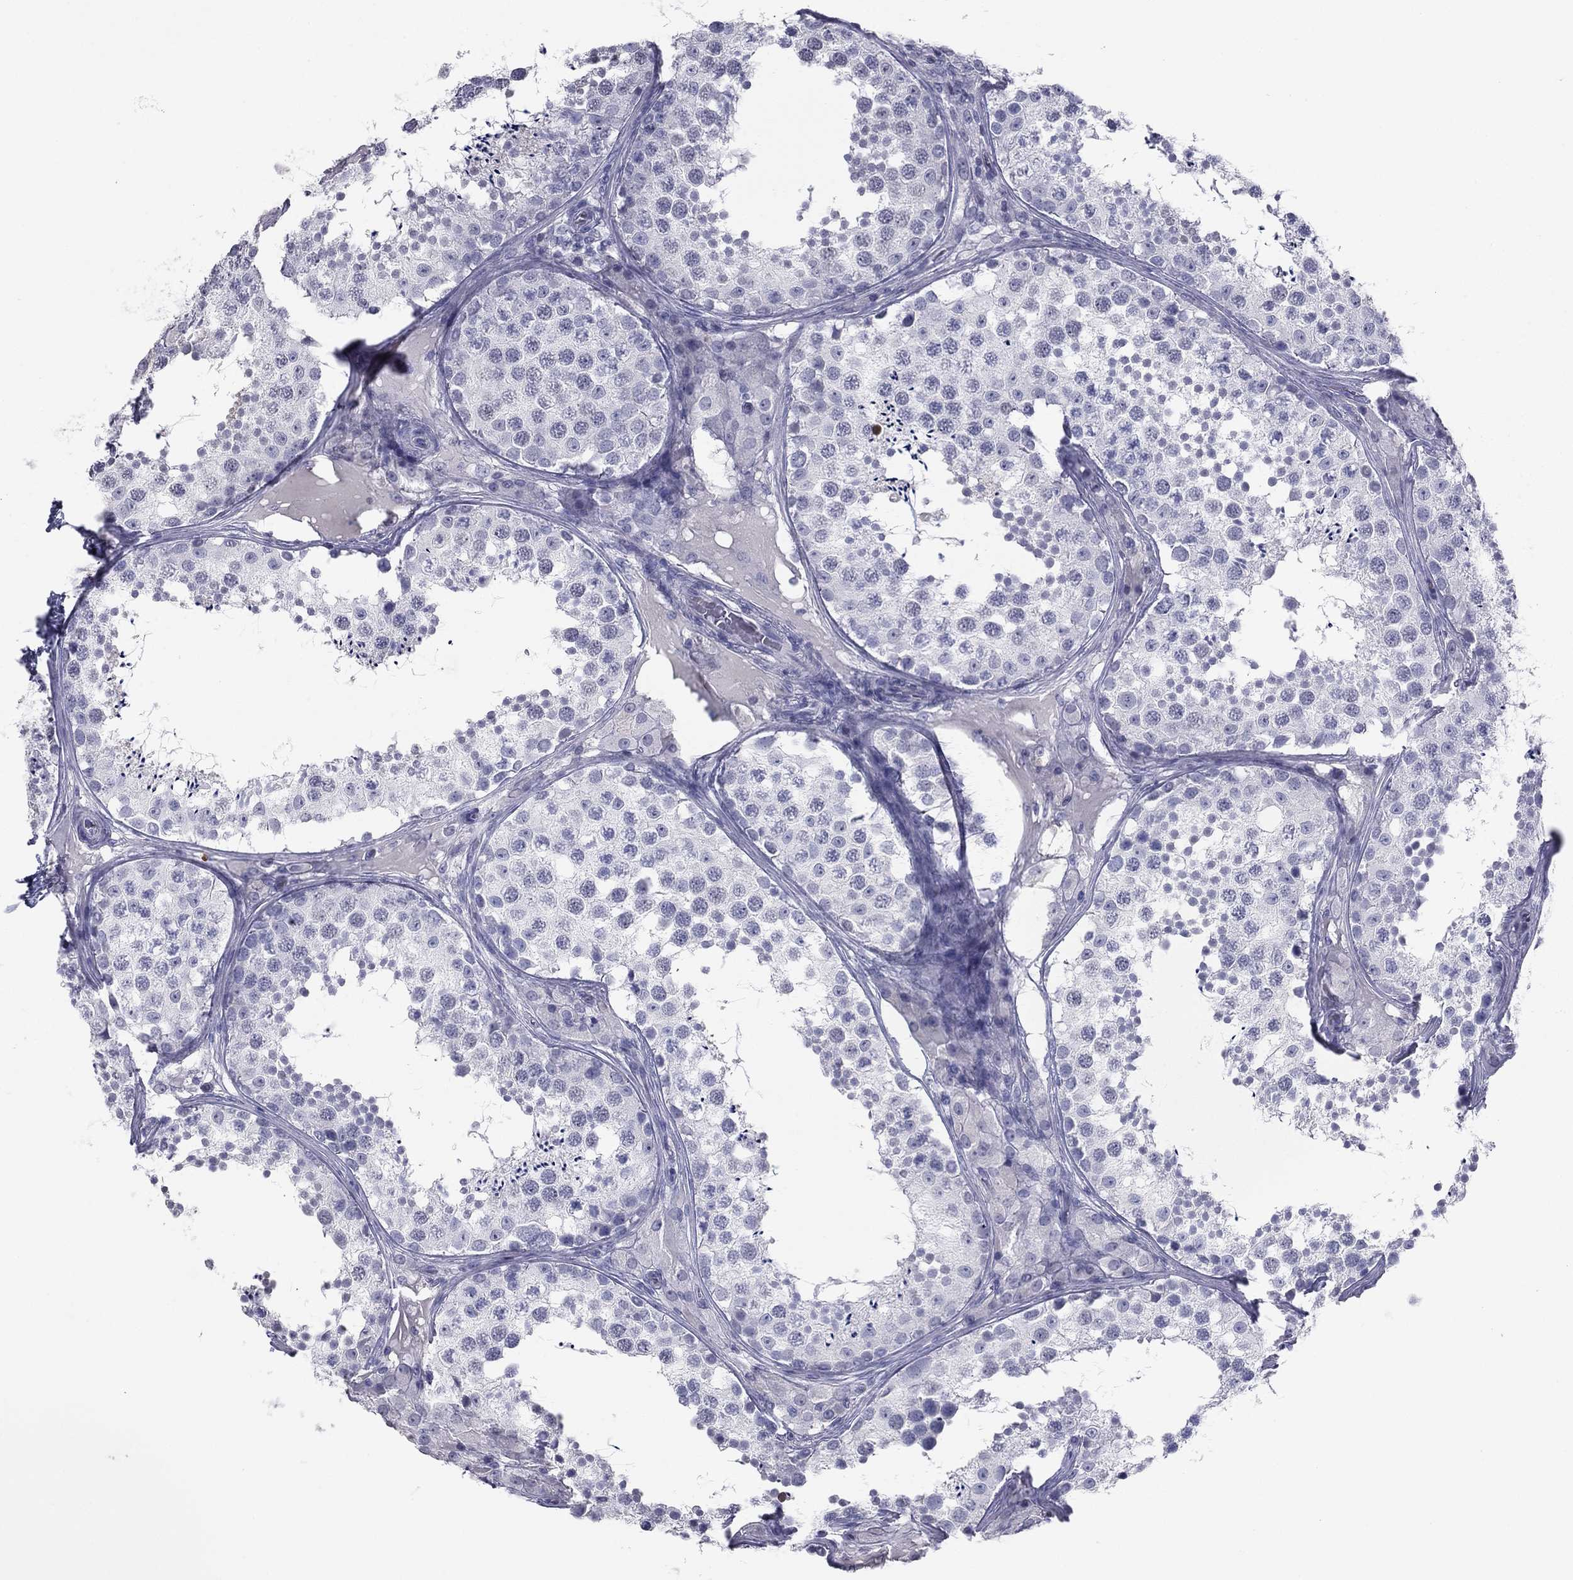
{"staining": {"intensity": "negative", "quantity": "none", "location": "none"}, "tissue": "testis", "cell_type": "Cells in seminiferous ducts", "image_type": "normal", "snomed": [{"axis": "morphology", "description": "Normal tissue, NOS"}, {"axis": "topography", "description": "Testis"}], "caption": "DAB (3,3'-diaminobenzidine) immunohistochemical staining of benign testis shows no significant staining in cells in seminiferous ducts.", "gene": "KRT75", "patient": {"sex": "male", "age": 34}}